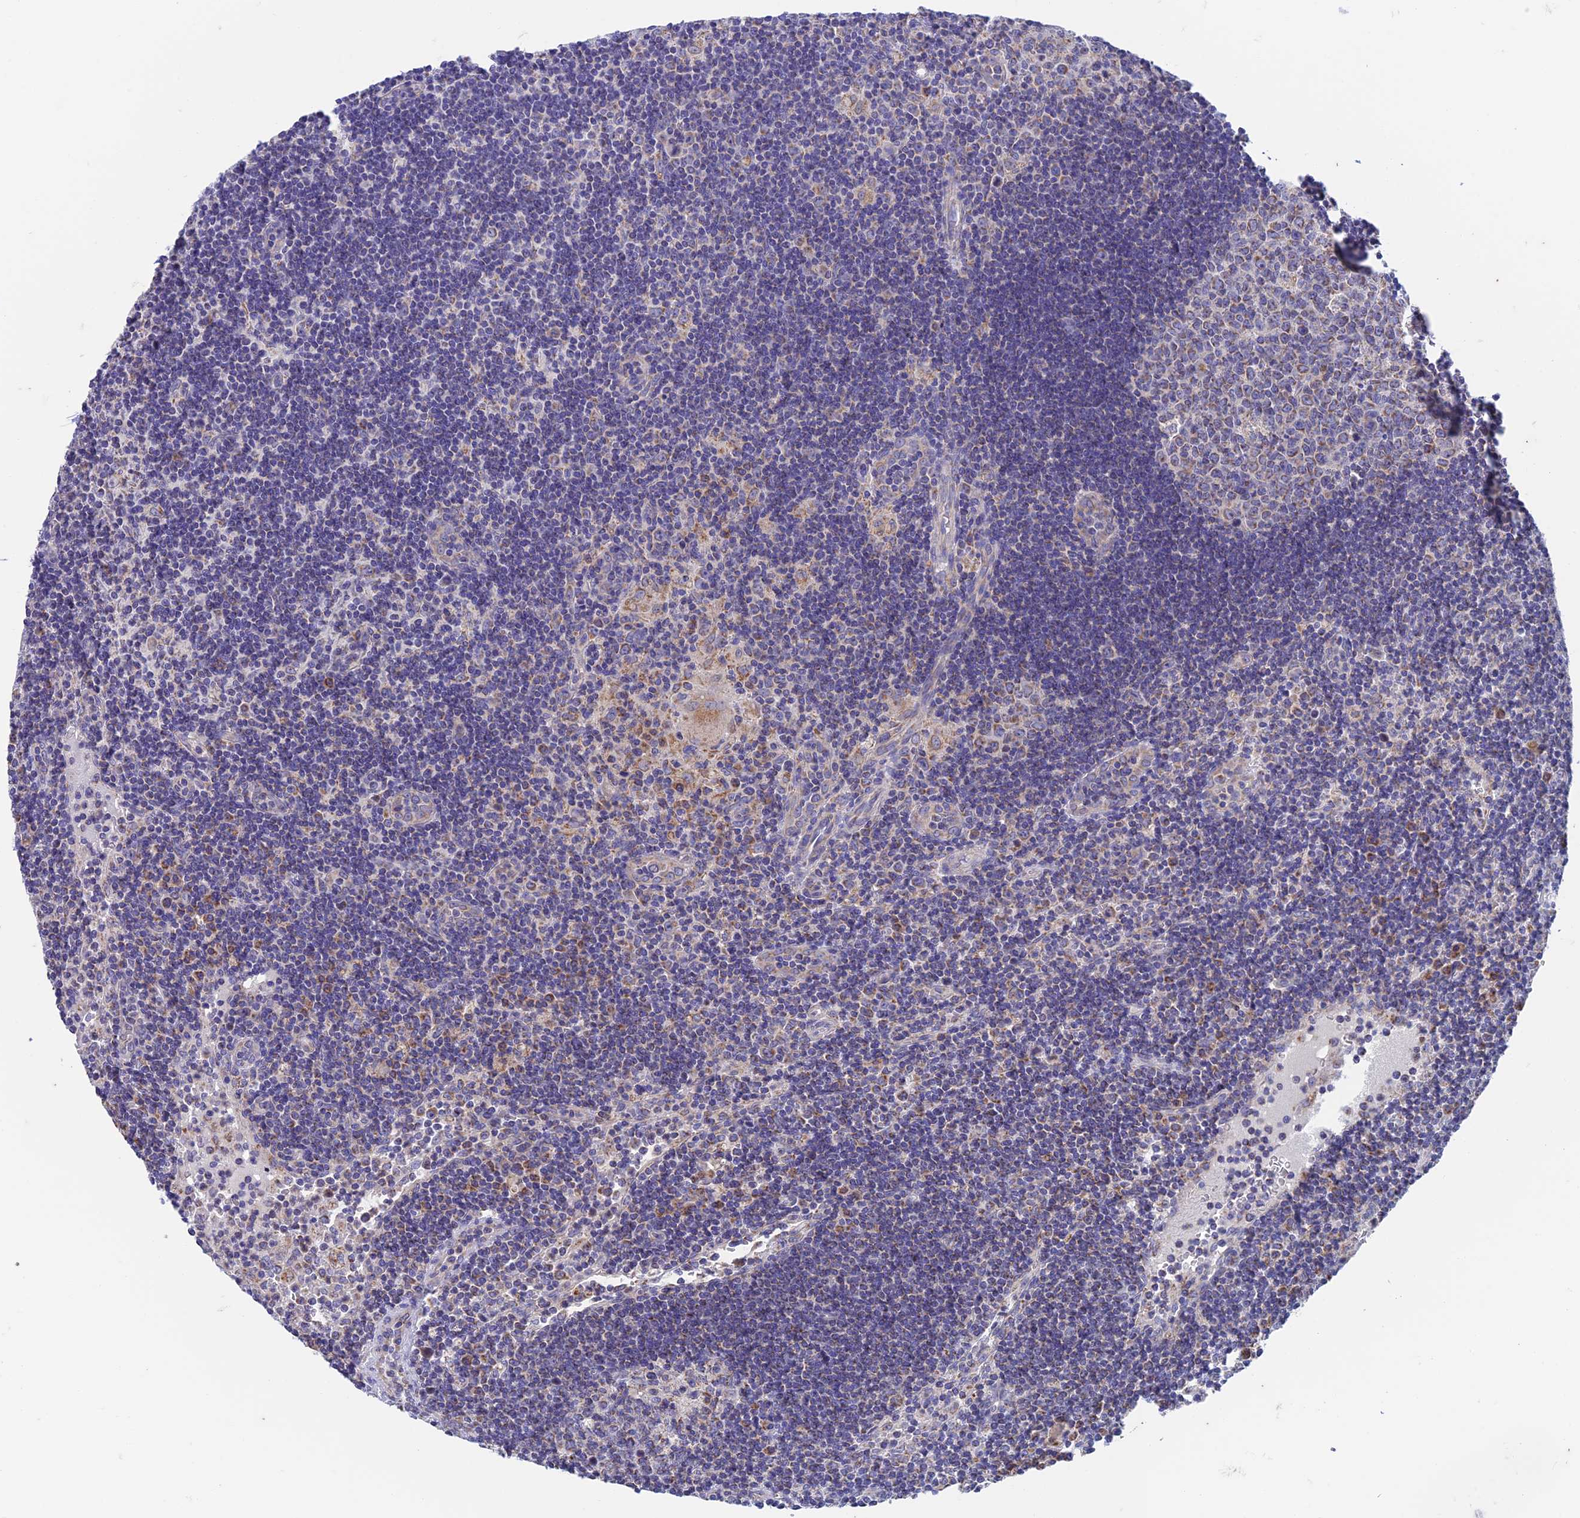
{"staining": {"intensity": "weak", "quantity": "25%-75%", "location": "cytoplasmic/membranous"}, "tissue": "lymph node", "cell_type": "Germinal center cells", "image_type": "normal", "snomed": [{"axis": "morphology", "description": "Normal tissue, NOS"}, {"axis": "topography", "description": "Lymph node"}], "caption": "DAB (3,3'-diaminobenzidine) immunohistochemical staining of benign lymph node reveals weak cytoplasmic/membranous protein positivity in about 25%-75% of germinal center cells.", "gene": "ZNF181", "patient": {"sex": "female", "age": 32}}